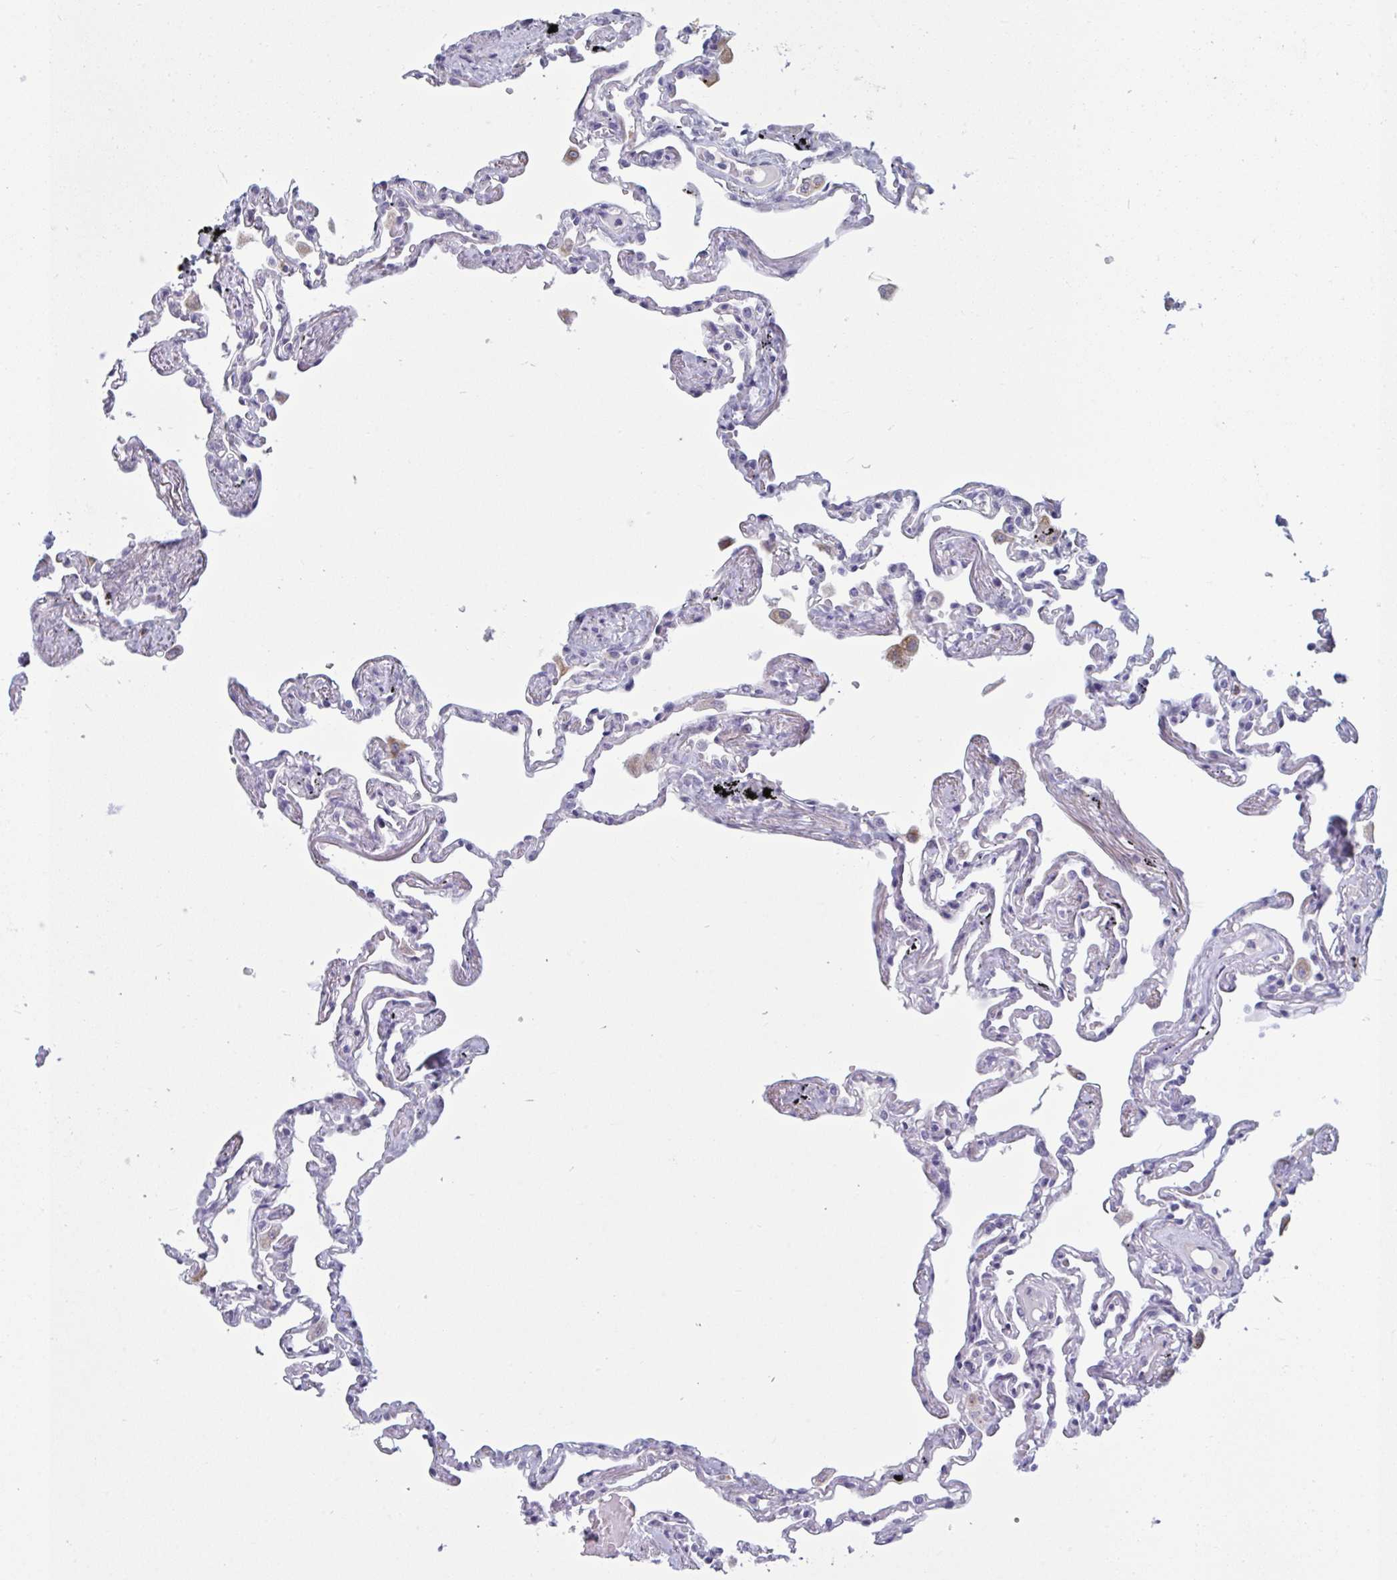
{"staining": {"intensity": "negative", "quantity": "none", "location": "none"}, "tissue": "lung", "cell_type": "Alveolar cells", "image_type": "normal", "snomed": [{"axis": "morphology", "description": "Normal tissue, NOS"}, {"axis": "topography", "description": "Lung"}], "caption": "Immunohistochemical staining of unremarkable lung shows no significant expression in alveolar cells. Brightfield microscopy of immunohistochemistry (IHC) stained with DAB (brown) and hematoxylin (blue), captured at high magnification.", "gene": "OR1L3", "patient": {"sex": "female", "age": 67}}